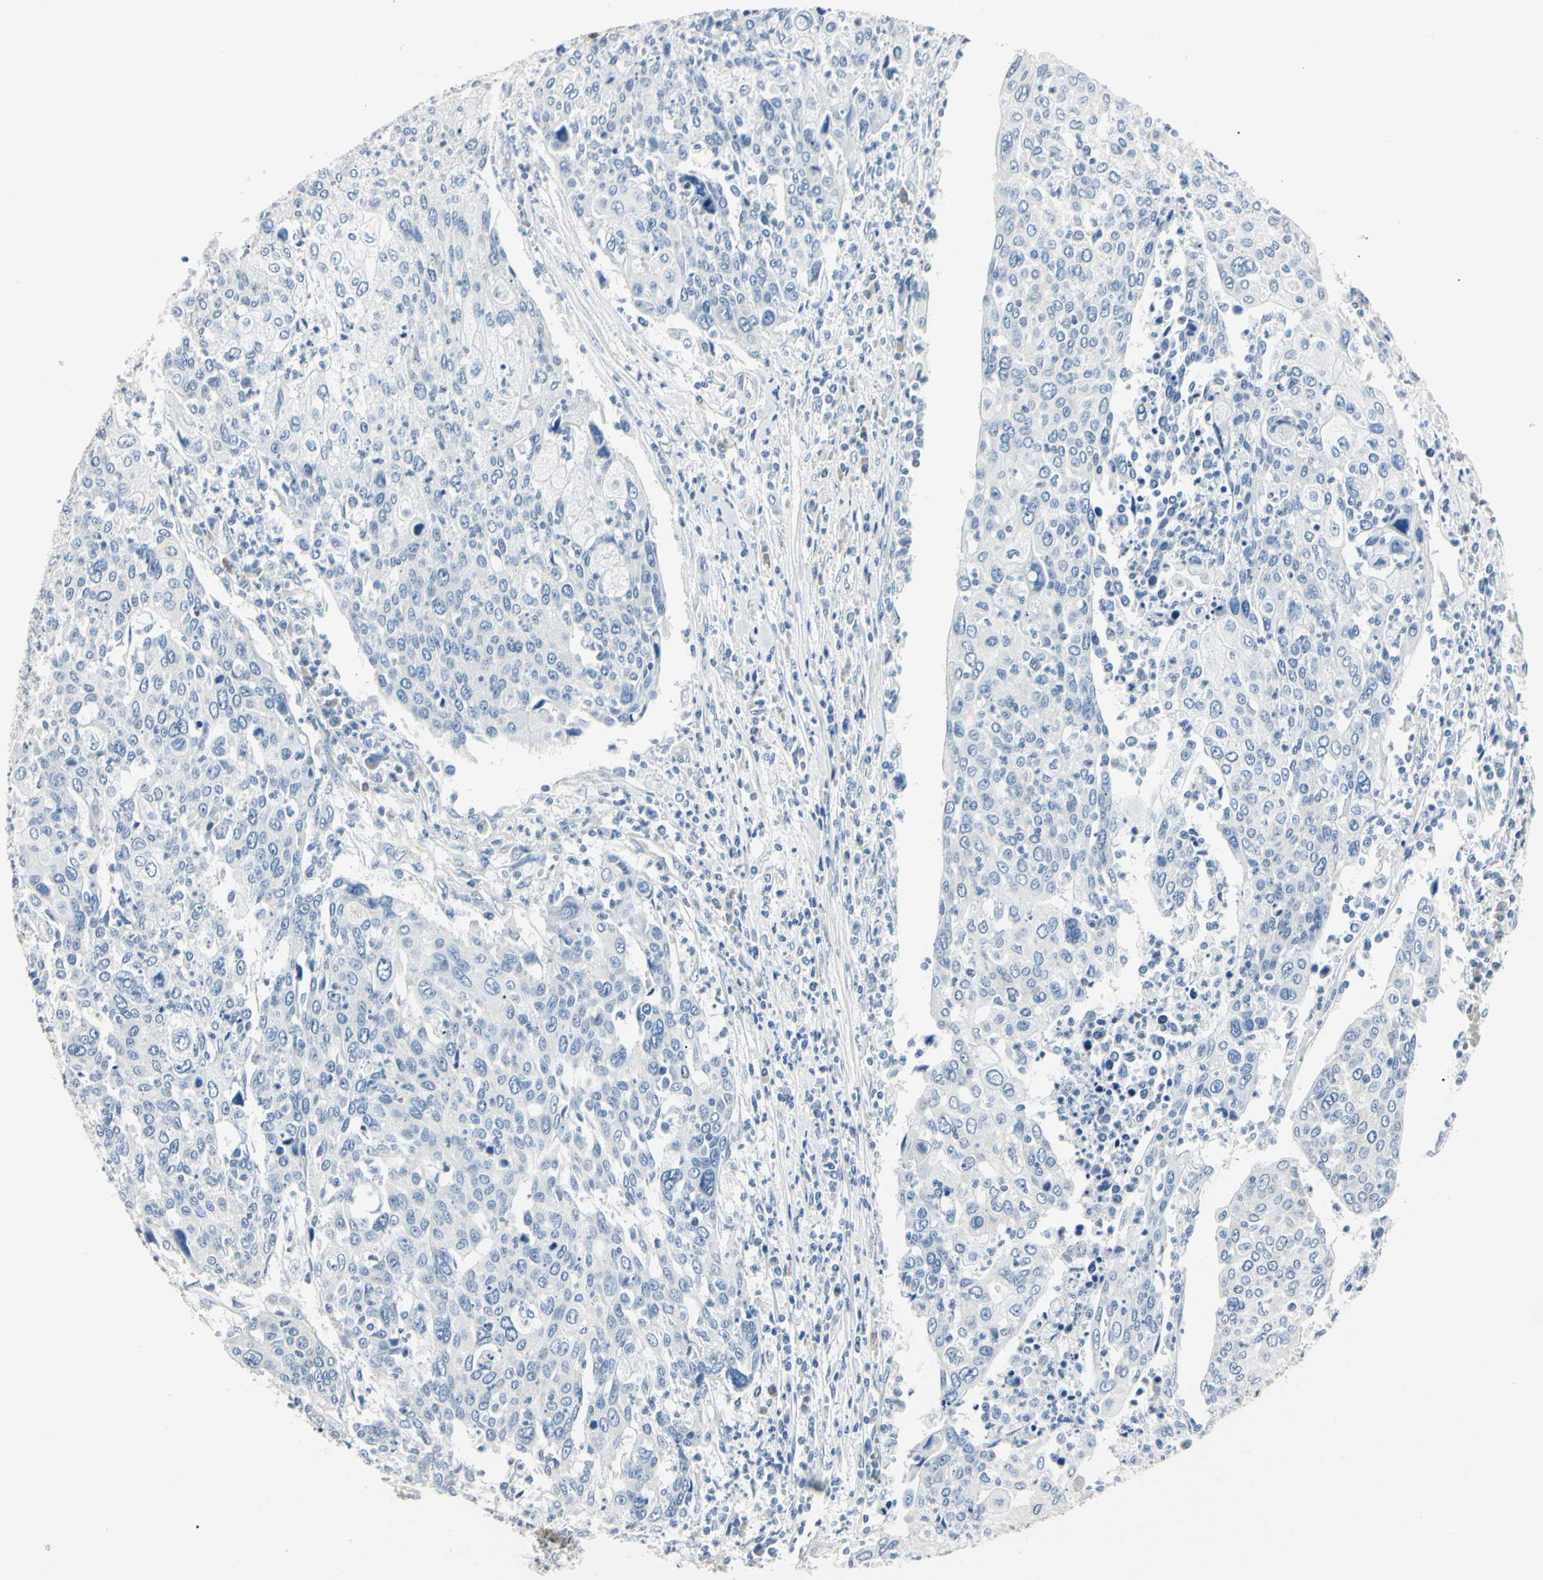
{"staining": {"intensity": "weak", "quantity": "<25%", "location": "cytoplasmic/membranous"}, "tissue": "cervical cancer", "cell_type": "Tumor cells", "image_type": "cancer", "snomed": [{"axis": "morphology", "description": "Squamous cell carcinoma, NOS"}, {"axis": "topography", "description": "Cervix"}], "caption": "High power microscopy photomicrograph of an immunohistochemistry (IHC) micrograph of squamous cell carcinoma (cervical), revealing no significant staining in tumor cells.", "gene": "AKR1C3", "patient": {"sex": "female", "age": 40}}